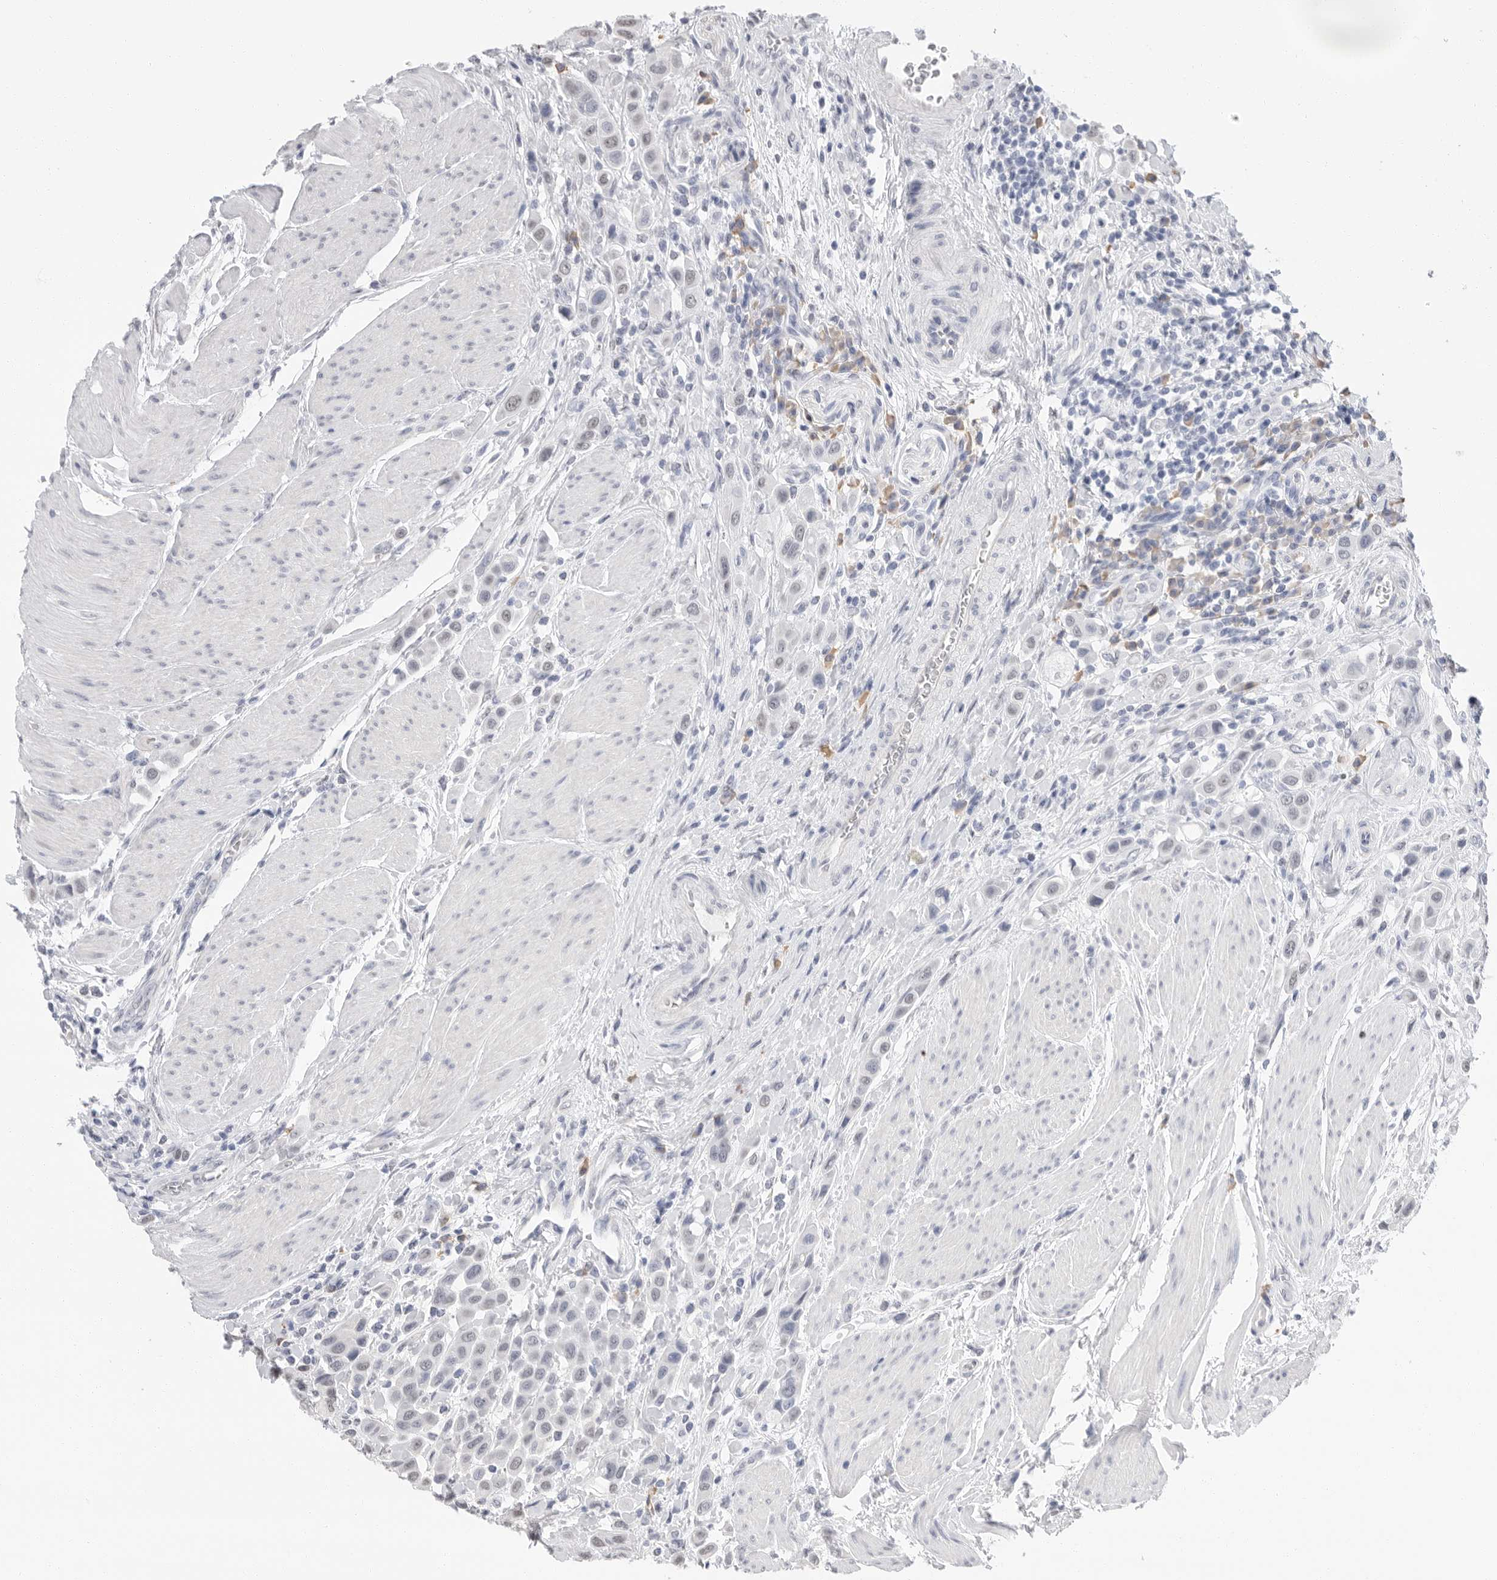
{"staining": {"intensity": "weak", "quantity": "<25%", "location": "nuclear"}, "tissue": "urothelial cancer", "cell_type": "Tumor cells", "image_type": "cancer", "snomed": [{"axis": "morphology", "description": "Urothelial carcinoma, High grade"}, {"axis": "topography", "description": "Urinary bladder"}], "caption": "High magnification brightfield microscopy of urothelial cancer stained with DAB (3,3'-diaminobenzidine) (brown) and counterstained with hematoxylin (blue): tumor cells show no significant expression. The staining is performed using DAB (3,3'-diaminobenzidine) brown chromogen with nuclei counter-stained in using hematoxylin.", "gene": "ARHGEF10", "patient": {"sex": "male", "age": 50}}